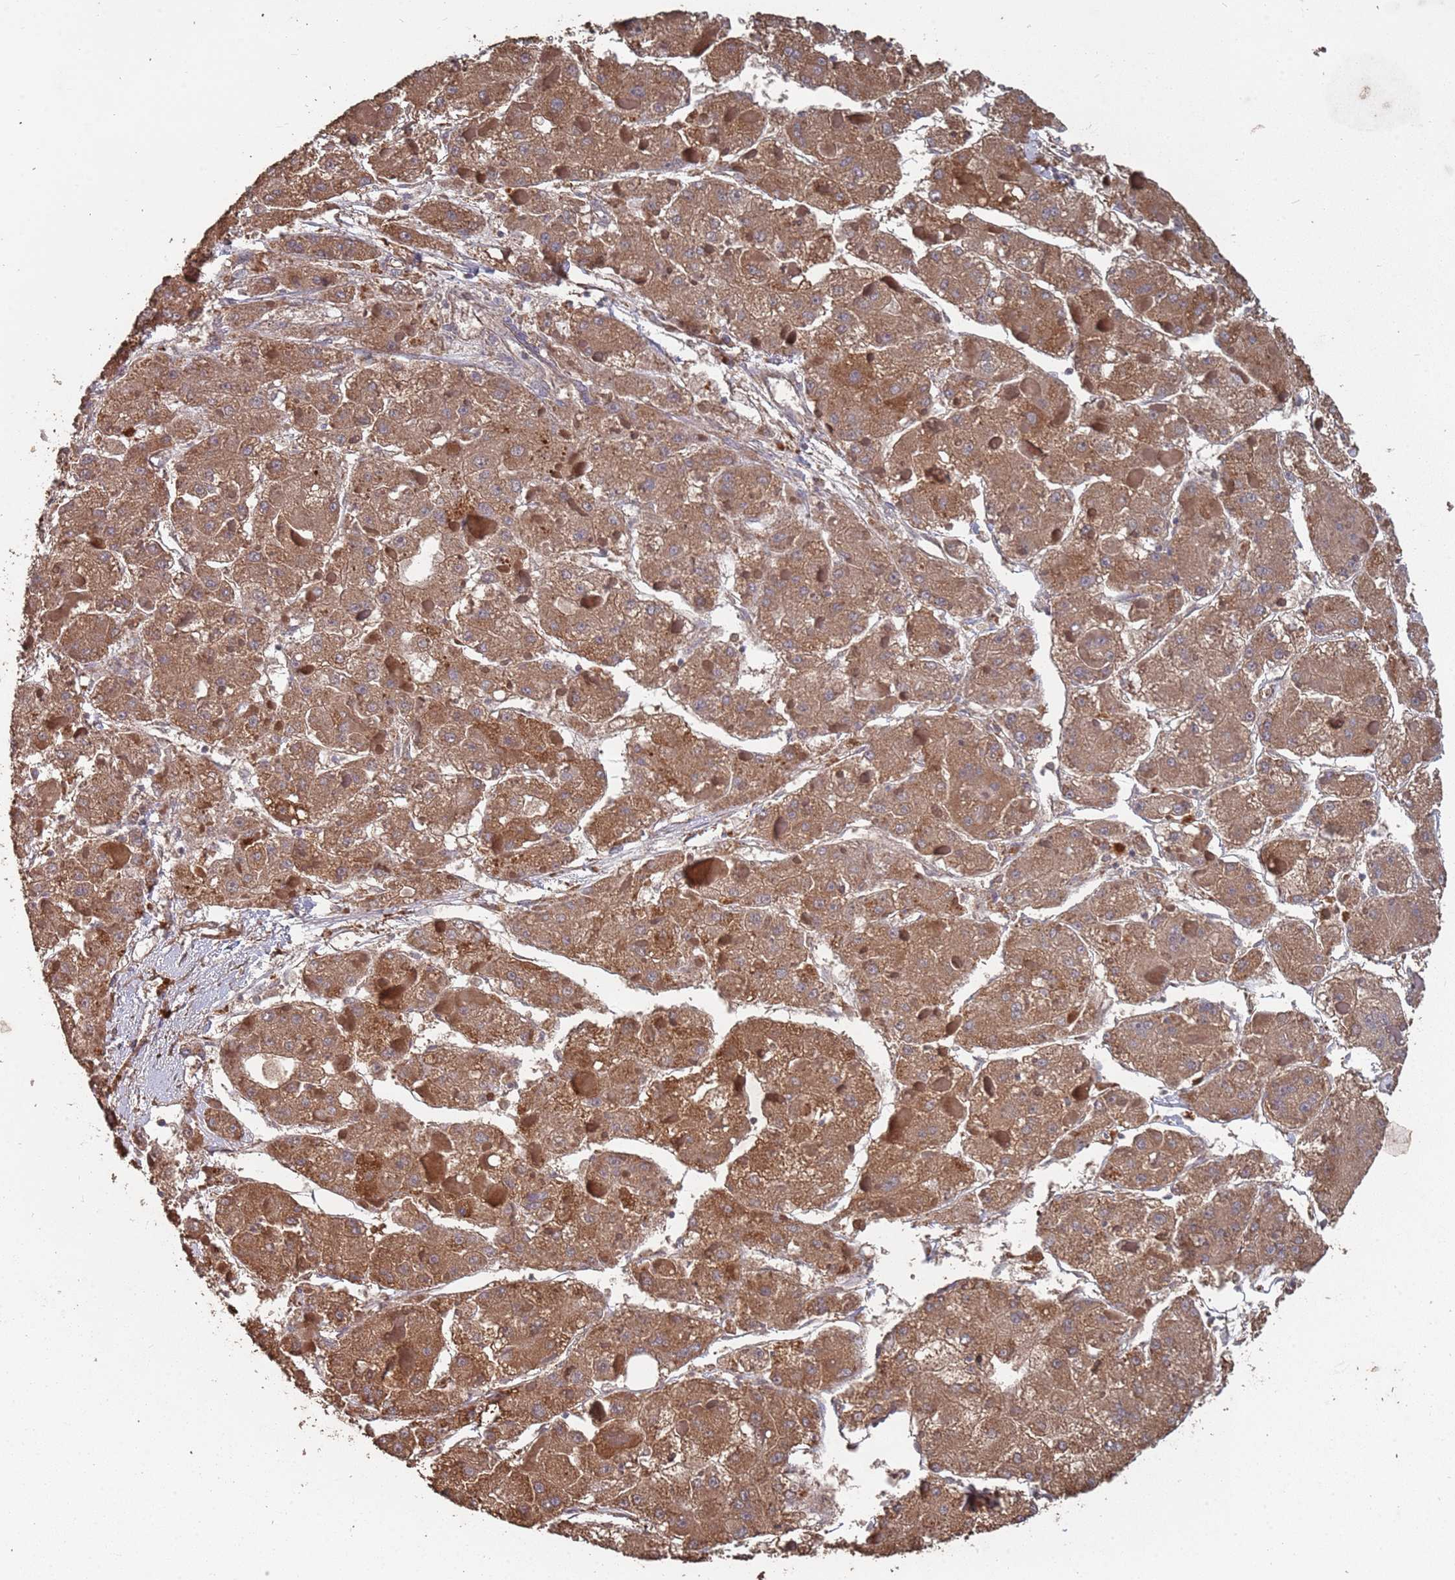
{"staining": {"intensity": "strong", "quantity": ">75%", "location": "cytoplasmic/membranous"}, "tissue": "liver cancer", "cell_type": "Tumor cells", "image_type": "cancer", "snomed": [{"axis": "morphology", "description": "Carcinoma, Hepatocellular, NOS"}, {"axis": "topography", "description": "Liver"}], "caption": "Protein staining by immunohistochemistry demonstrates strong cytoplasmic/membranous staining in approximately >75% of tumor cells in liver hepatocellular carcinoma.", "gene": "ATG5", "patient": {"sex": "female", "age": 73}}